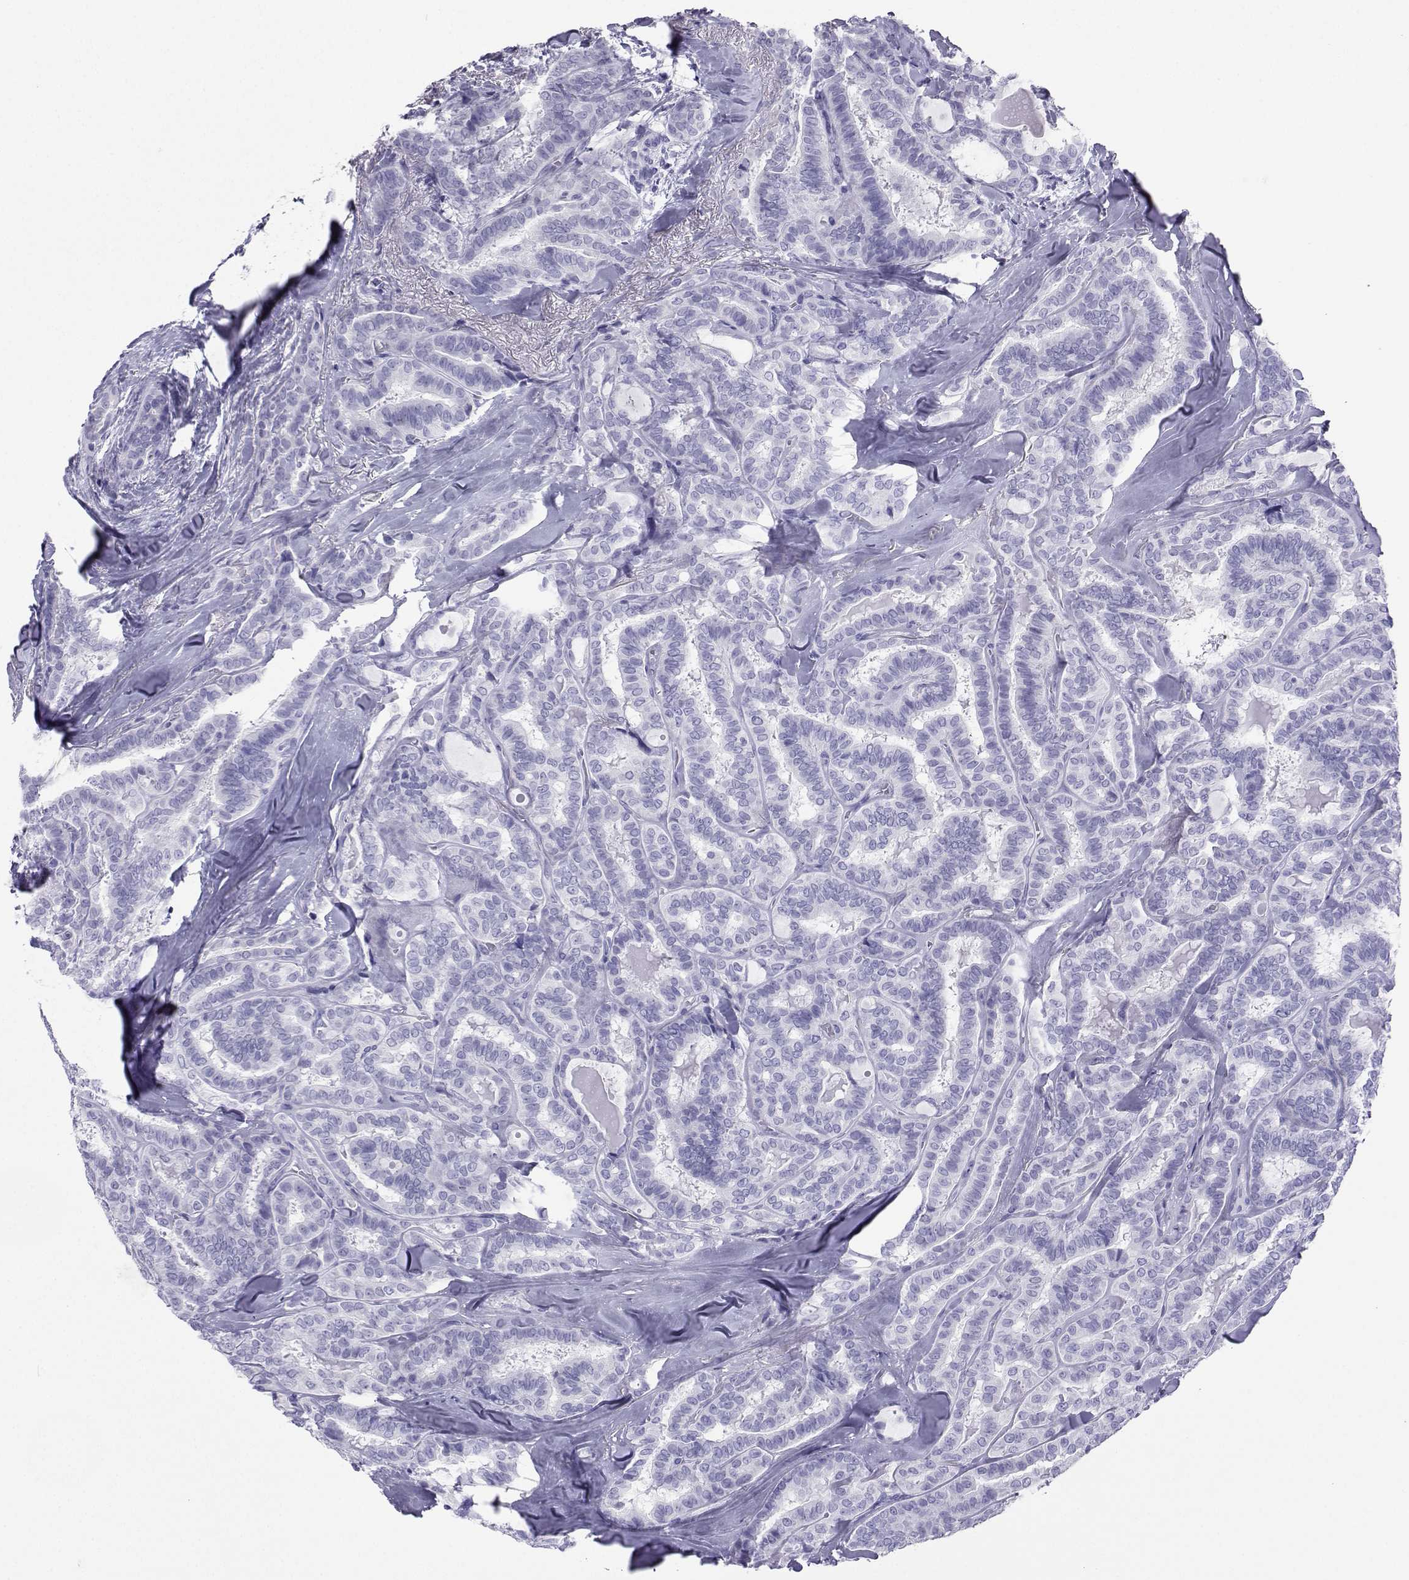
{"staining": {"intensity": "negative", "quantity": "none", "location": "none"}, "tissue": "thyroid cancer", "cell_type": "Tumor cells", "image_type": "cancer", "snomed": [{"axis": "morphology", "description": "Papillary adenocarcinoma, NOS"}, {"axis": "topography", "description": "Thyroid gland"}], "caption": "The IHC photomicrograph has no significant expression in tumor cells of papillary adenocarcinoma (thyroid) tissue.", "gene": "LORICRIN", "patient": {"sex": "female", "age": 39}}